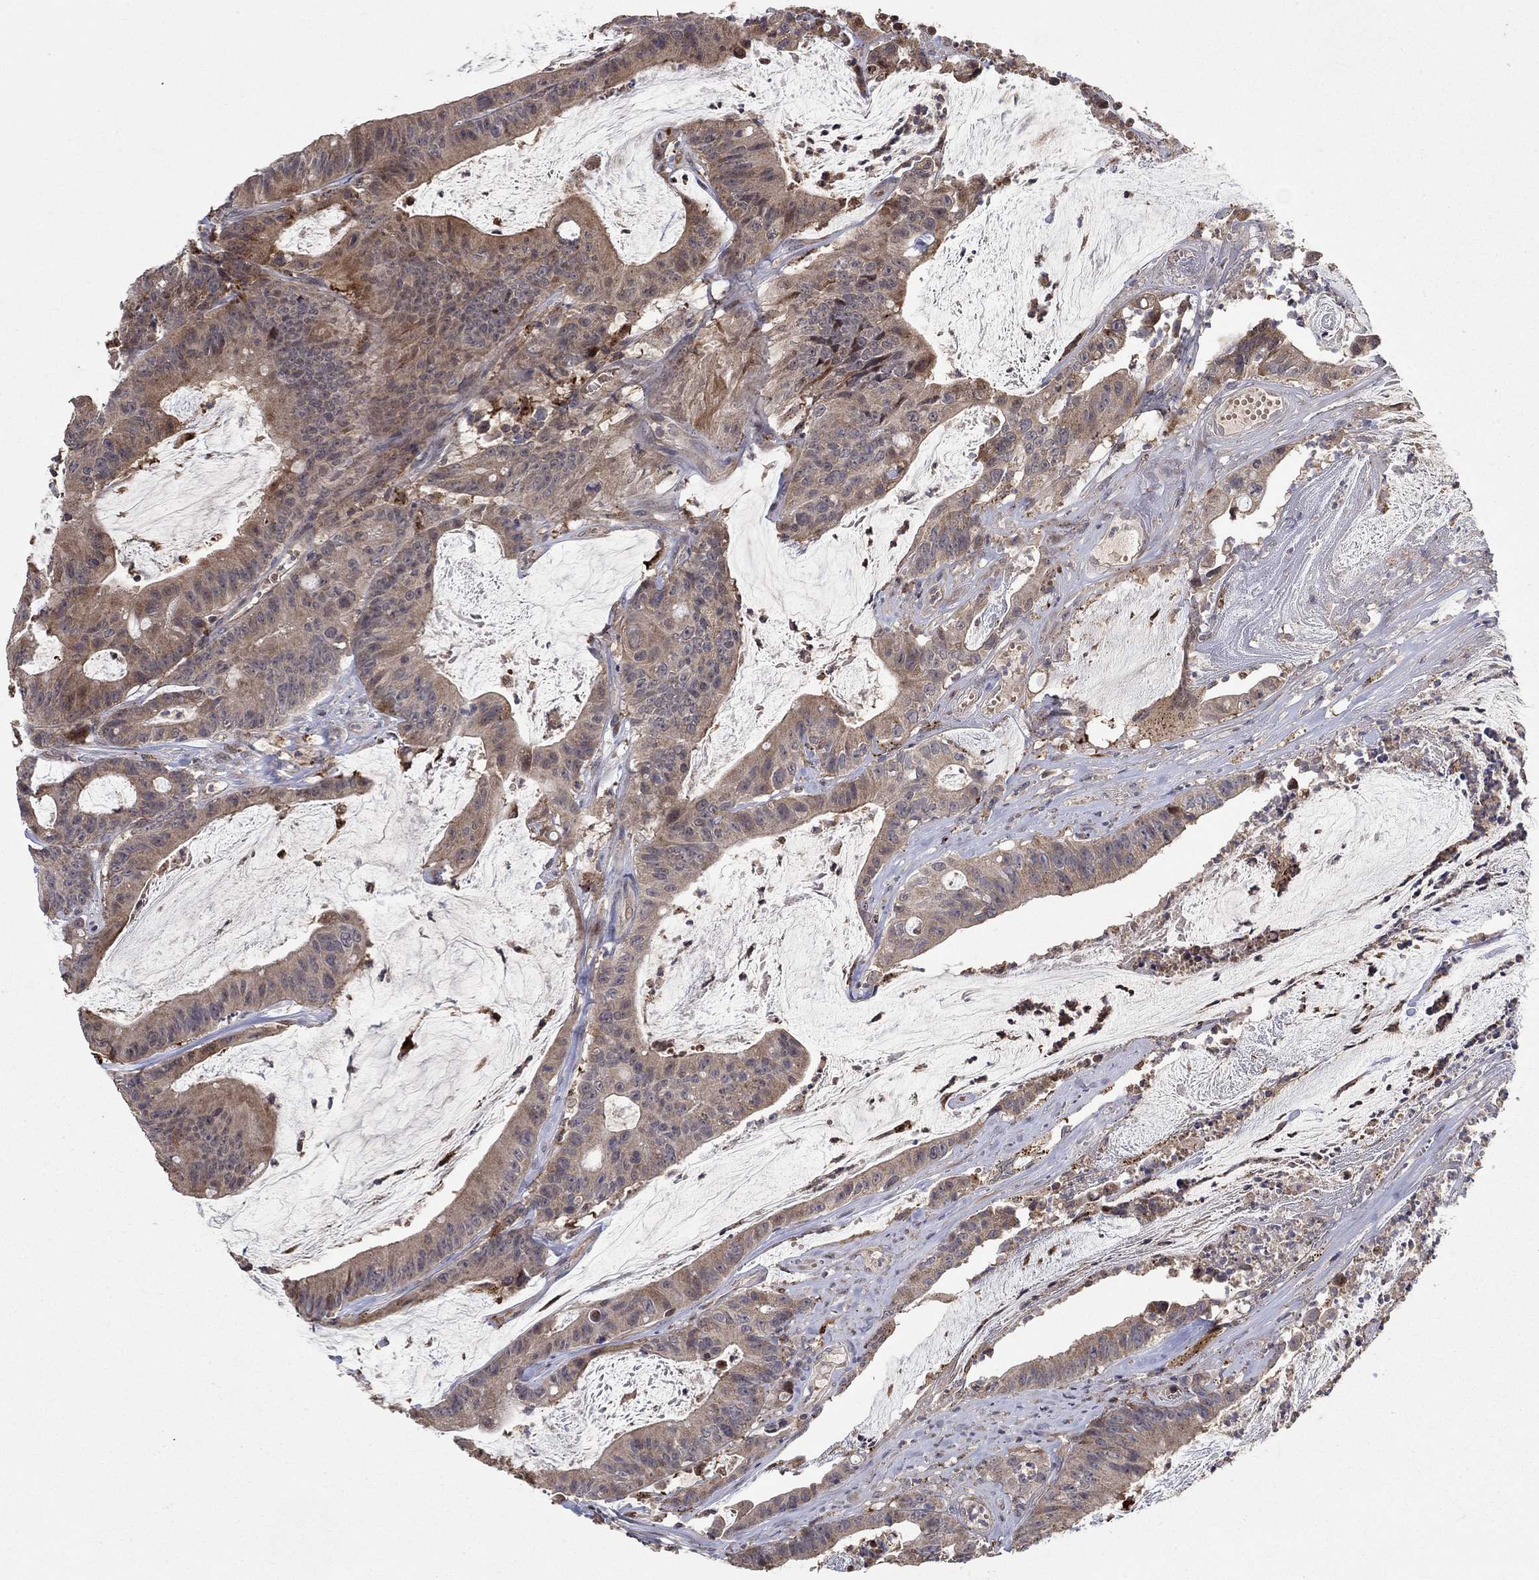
{"staining": {"intensity": "weak", "quantity": ">75%", "location": "cytoplasmic/membranous"}, "tissue": "colorectal cancer", "cell_type": "Tumor cells", "image_type": "cancer", "snomed": [{"axis": "morphology", "description": "Adenocarcinoma, NOS"}, {"axis": "topography", "description": "Colon"}], "caption": "Tumor cells demonstrate low levels of weak cytoplasmic/membranous expression in approximately >75% of cells in colorectal cancer (adenocarcinoma).", "gene": "LPCAT4", "patient": {"sex": "female", "age": 69}}